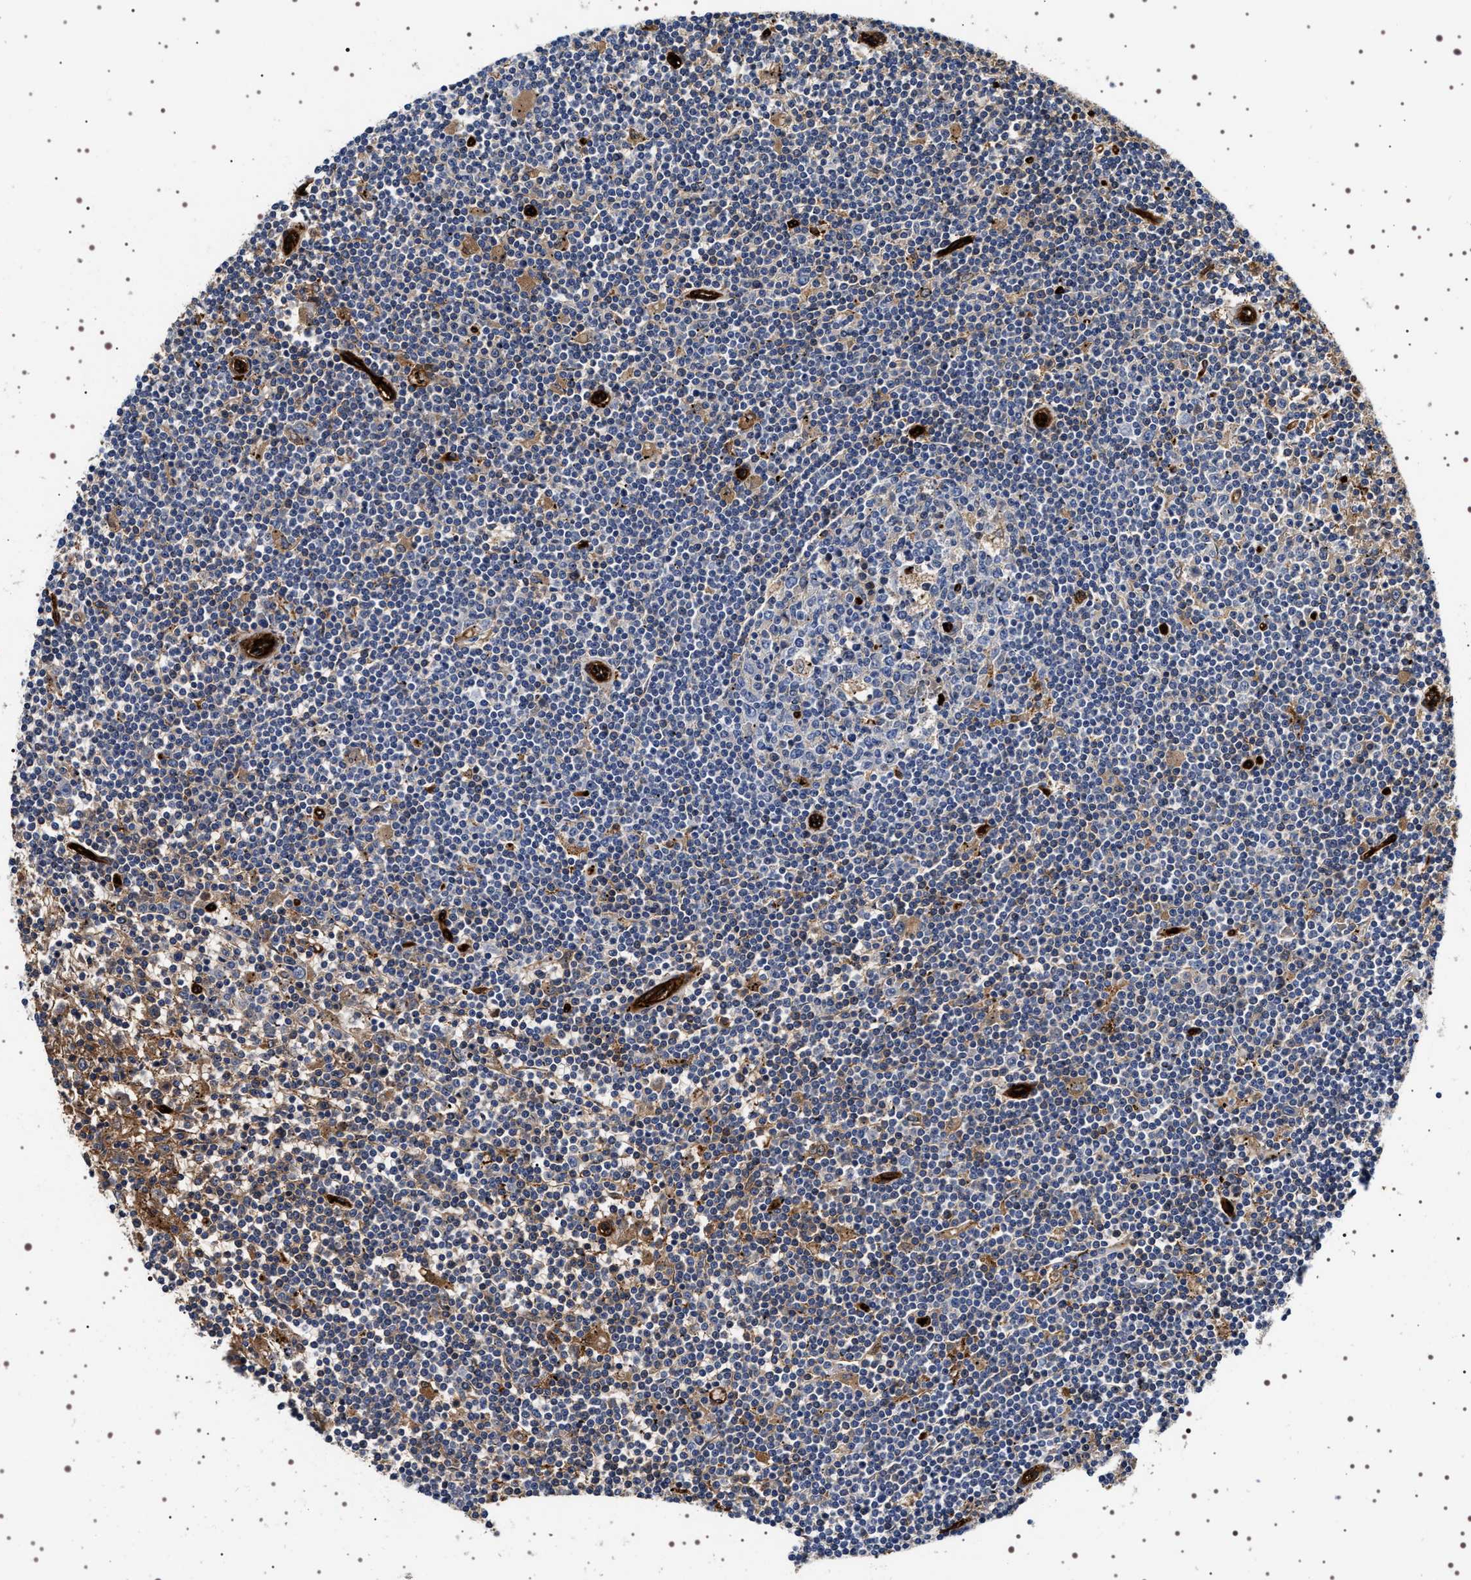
{"staining": {"intensity": "negative", "quantity": "none", "location": "none"}, "tissue": "lymphoma", "cell_type": "Tumor cells", "image_type": "cancer", "snomed": [{"axis": "morphology", "description": "Malignant lymphoma, non-Hodgkin's type, Low grade"}, {"axis": "topography", "description": "Spleen"}], "caption": "High power microscopy image of an IHC histopathology image of malignant lymphoma, non-Hodgkin's type (low-grade), revealing no significant positivity in tumor cells.", "gene": "ALPL", "patient": {"sex": "male", "age": 76}}